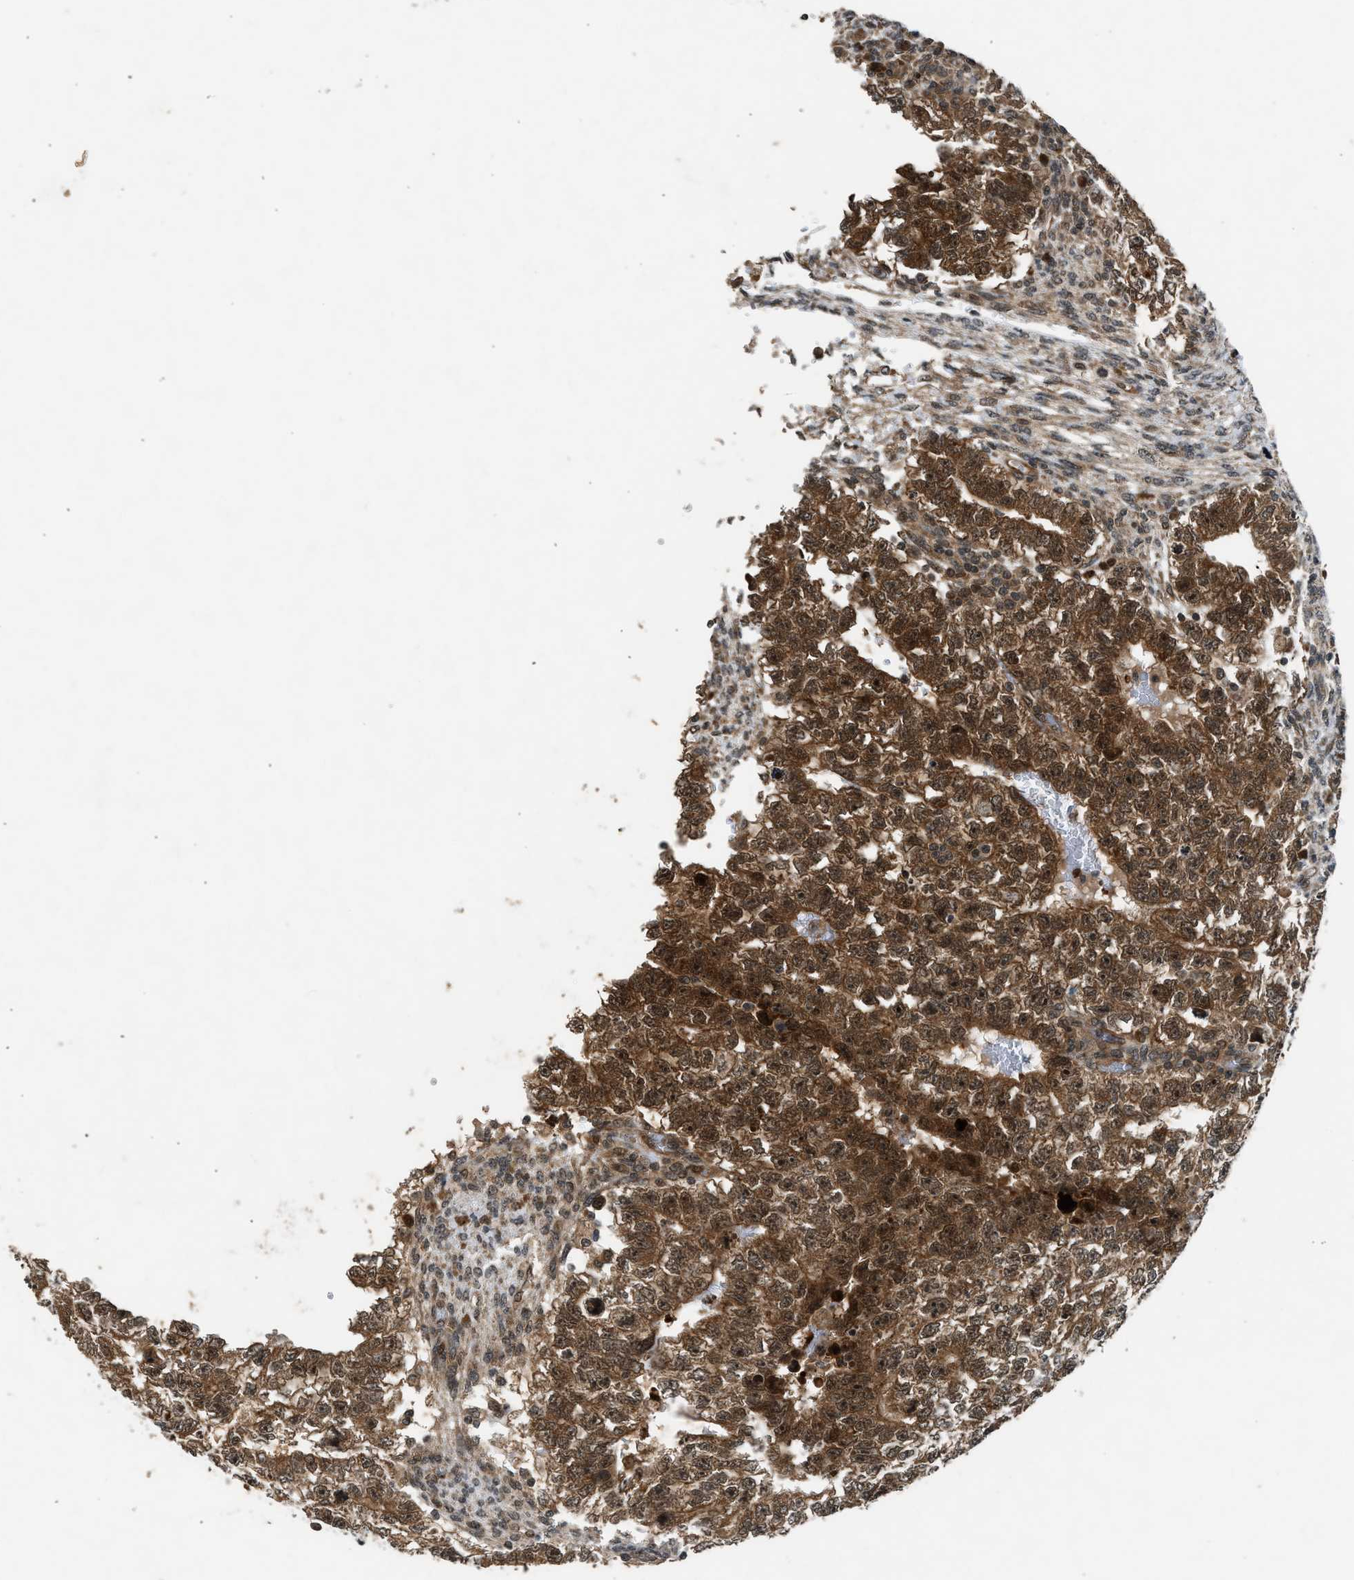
{"staining": {"intensity": "strong", "quantity": ">75%", "location": "cytoplasmic/membranous"}, "tissue": "testis cancer", "cell_type": "Tumor cells", "image_type": "cancer", "snomed": [{"axis": "morphology", "description": "Carcinoma, Embryonal, NOS"}, {"axis": "topography", "description": "Testis"}], "caption": "Protein expression analysis of testis cancer reveals strong cytoplasmic/membranous staining in approximately >75% of tumor cells.", "gene": "TXNL1", "patient": {"sex": "male", "age": 28}}